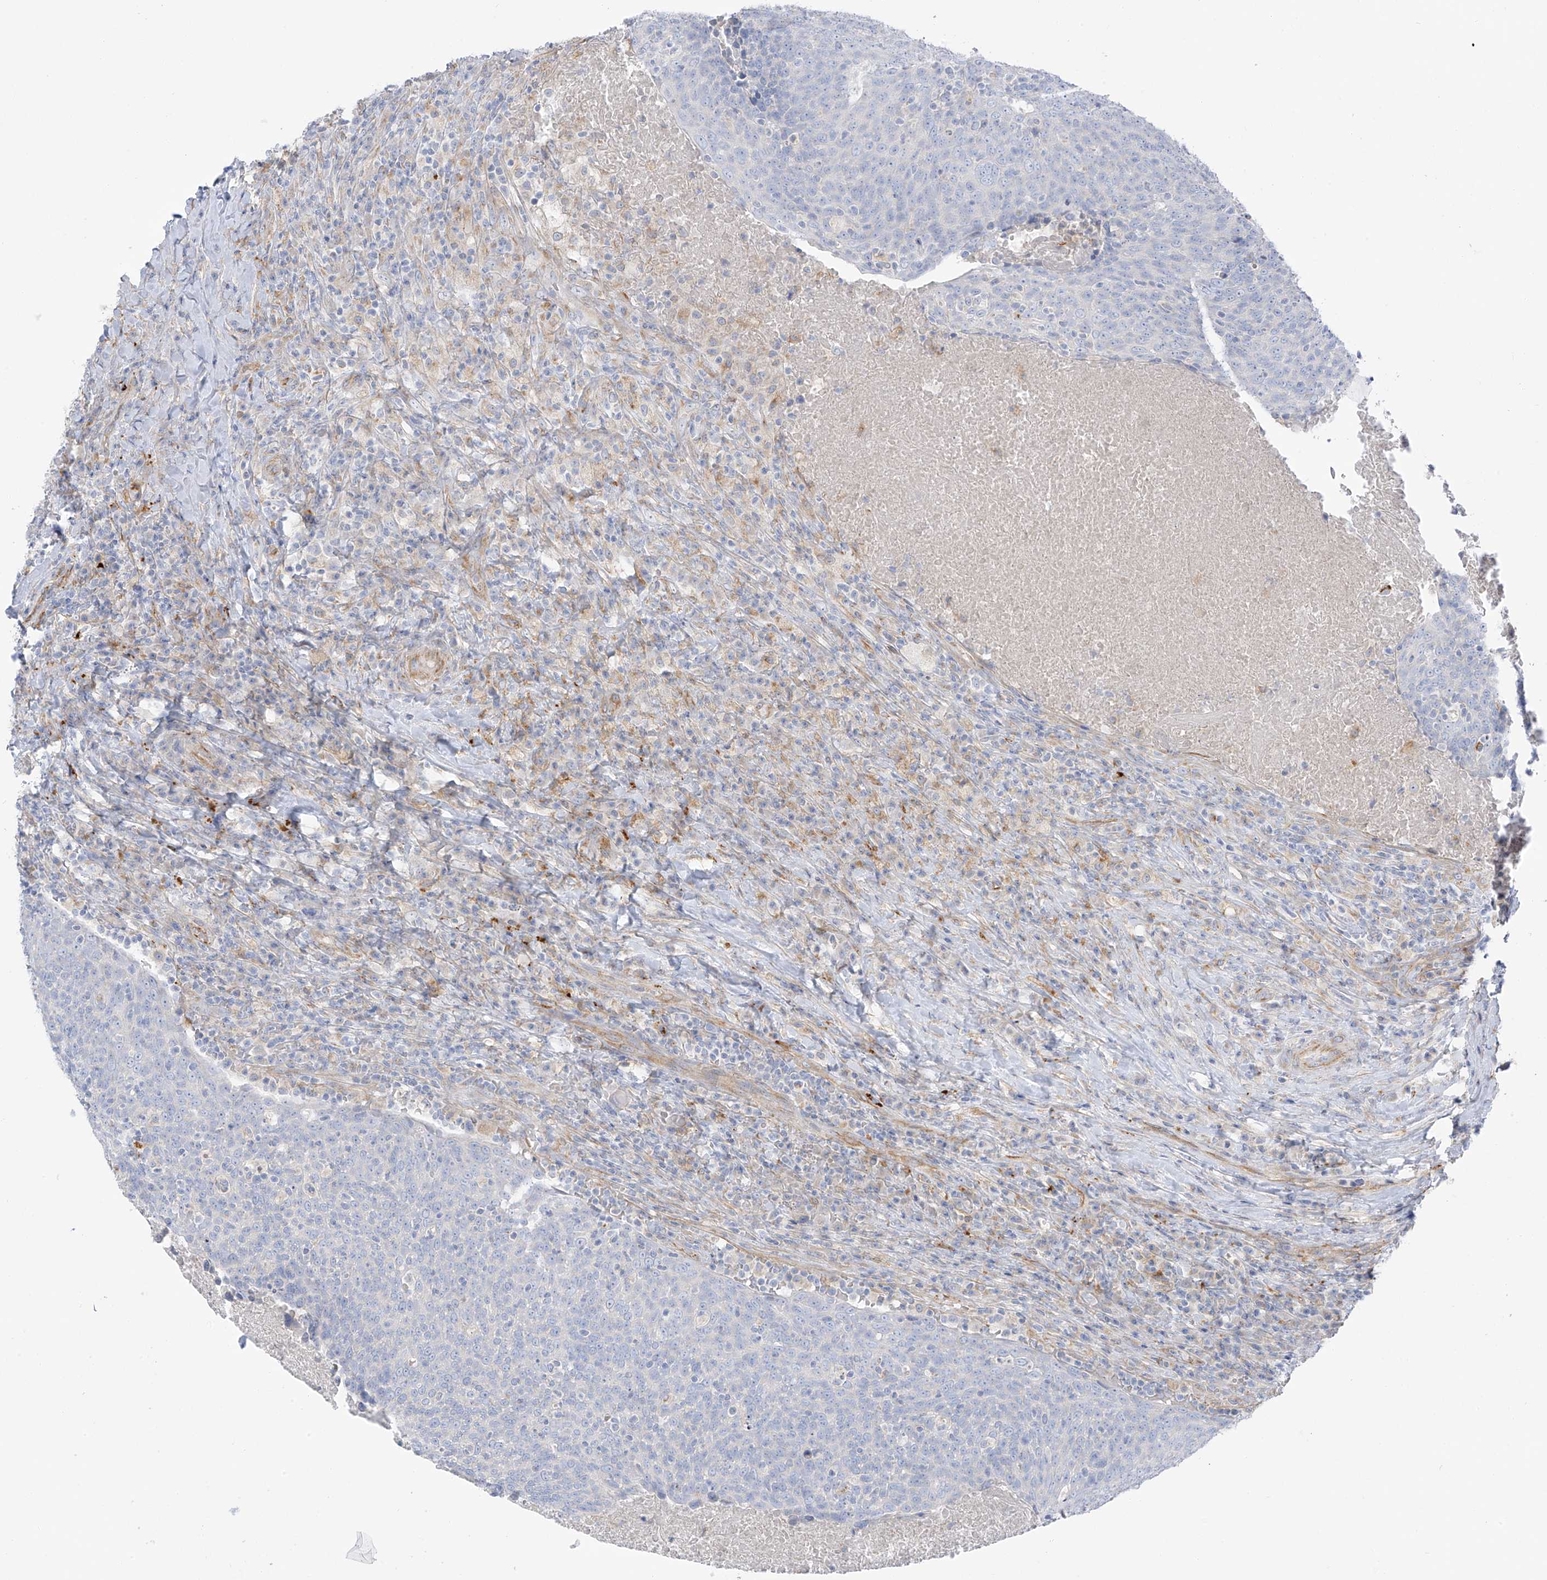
{"staining": {"intensity": "negative", "quantity": "none", "location": "none"}, "tissue": "head and neck cancer", "cell_type": "Tumor cells", "image_type": "cancer", "snomed": [{"axis": "morphology", "description": "Squamous cell carcinoma, NOS"}, {"axis": "morphology", "description": "Squamous cell carcinoma, metastatic, NOS"}, {"axis": "topography", "description": "Lymph node"}, {"axis": "topography", "description": "Head-Neck"}], "caption": "A micrograph of human head and neck cancer is negative for staining in tumor cells.", "gene": "TAL2", "patient": {"sex": "male", "age": 62}}